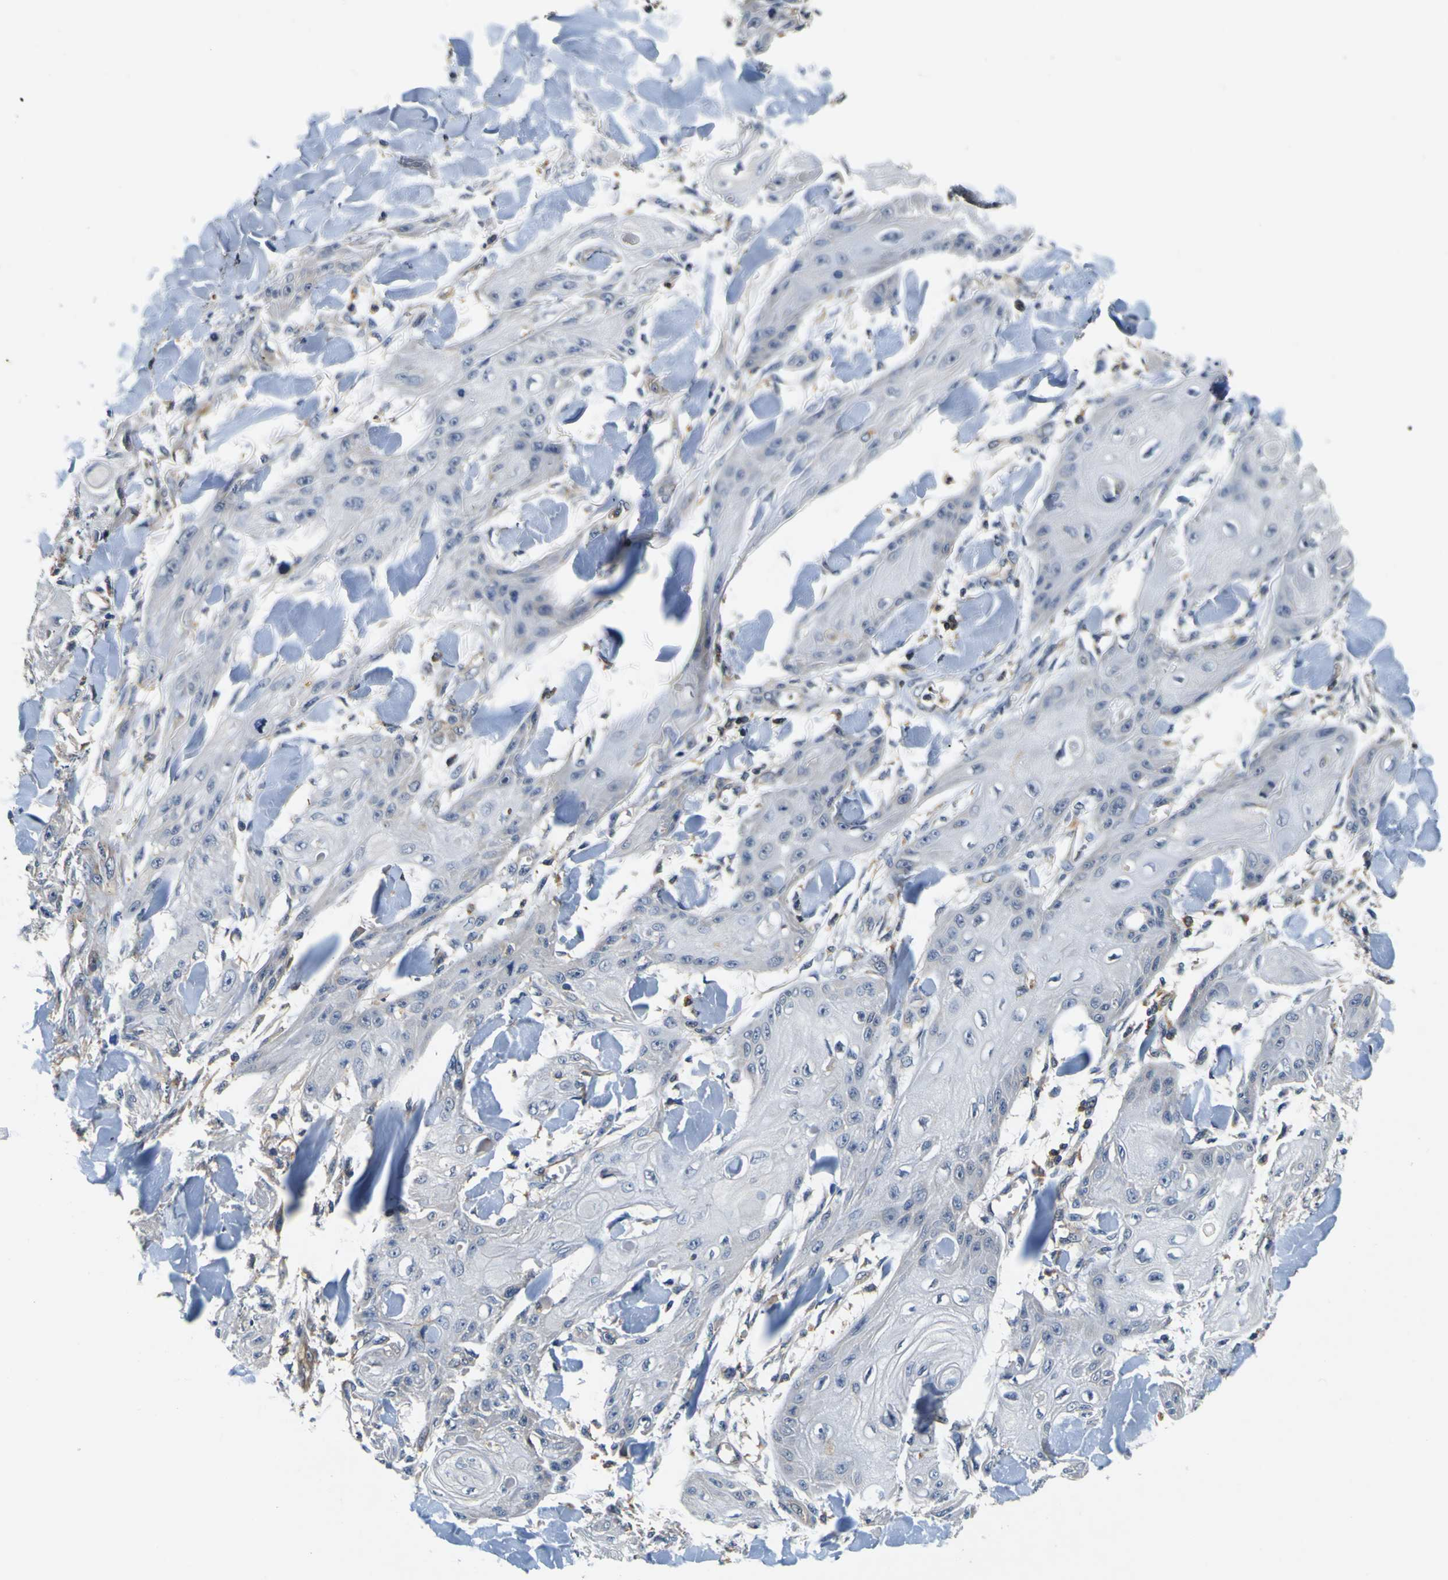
{"staining": {"intensity": "negative", "quantity": "none", "location": "none"}, "tissue": "skin cancer", "cell_type": "Tumor cells", "image_type": "cancer", "snomed": [{"axis": "morphology", "description": "Squamous cell carcinoma, NOS"}, {"axis": "topography", "description": "Skin"}], "caption": "This is an immunohistochemistry histopathology image of skin cancer. There is no staining in tumor cells.", "gene": "TNIK", "patient": {"sex": "male", "age": 74}}